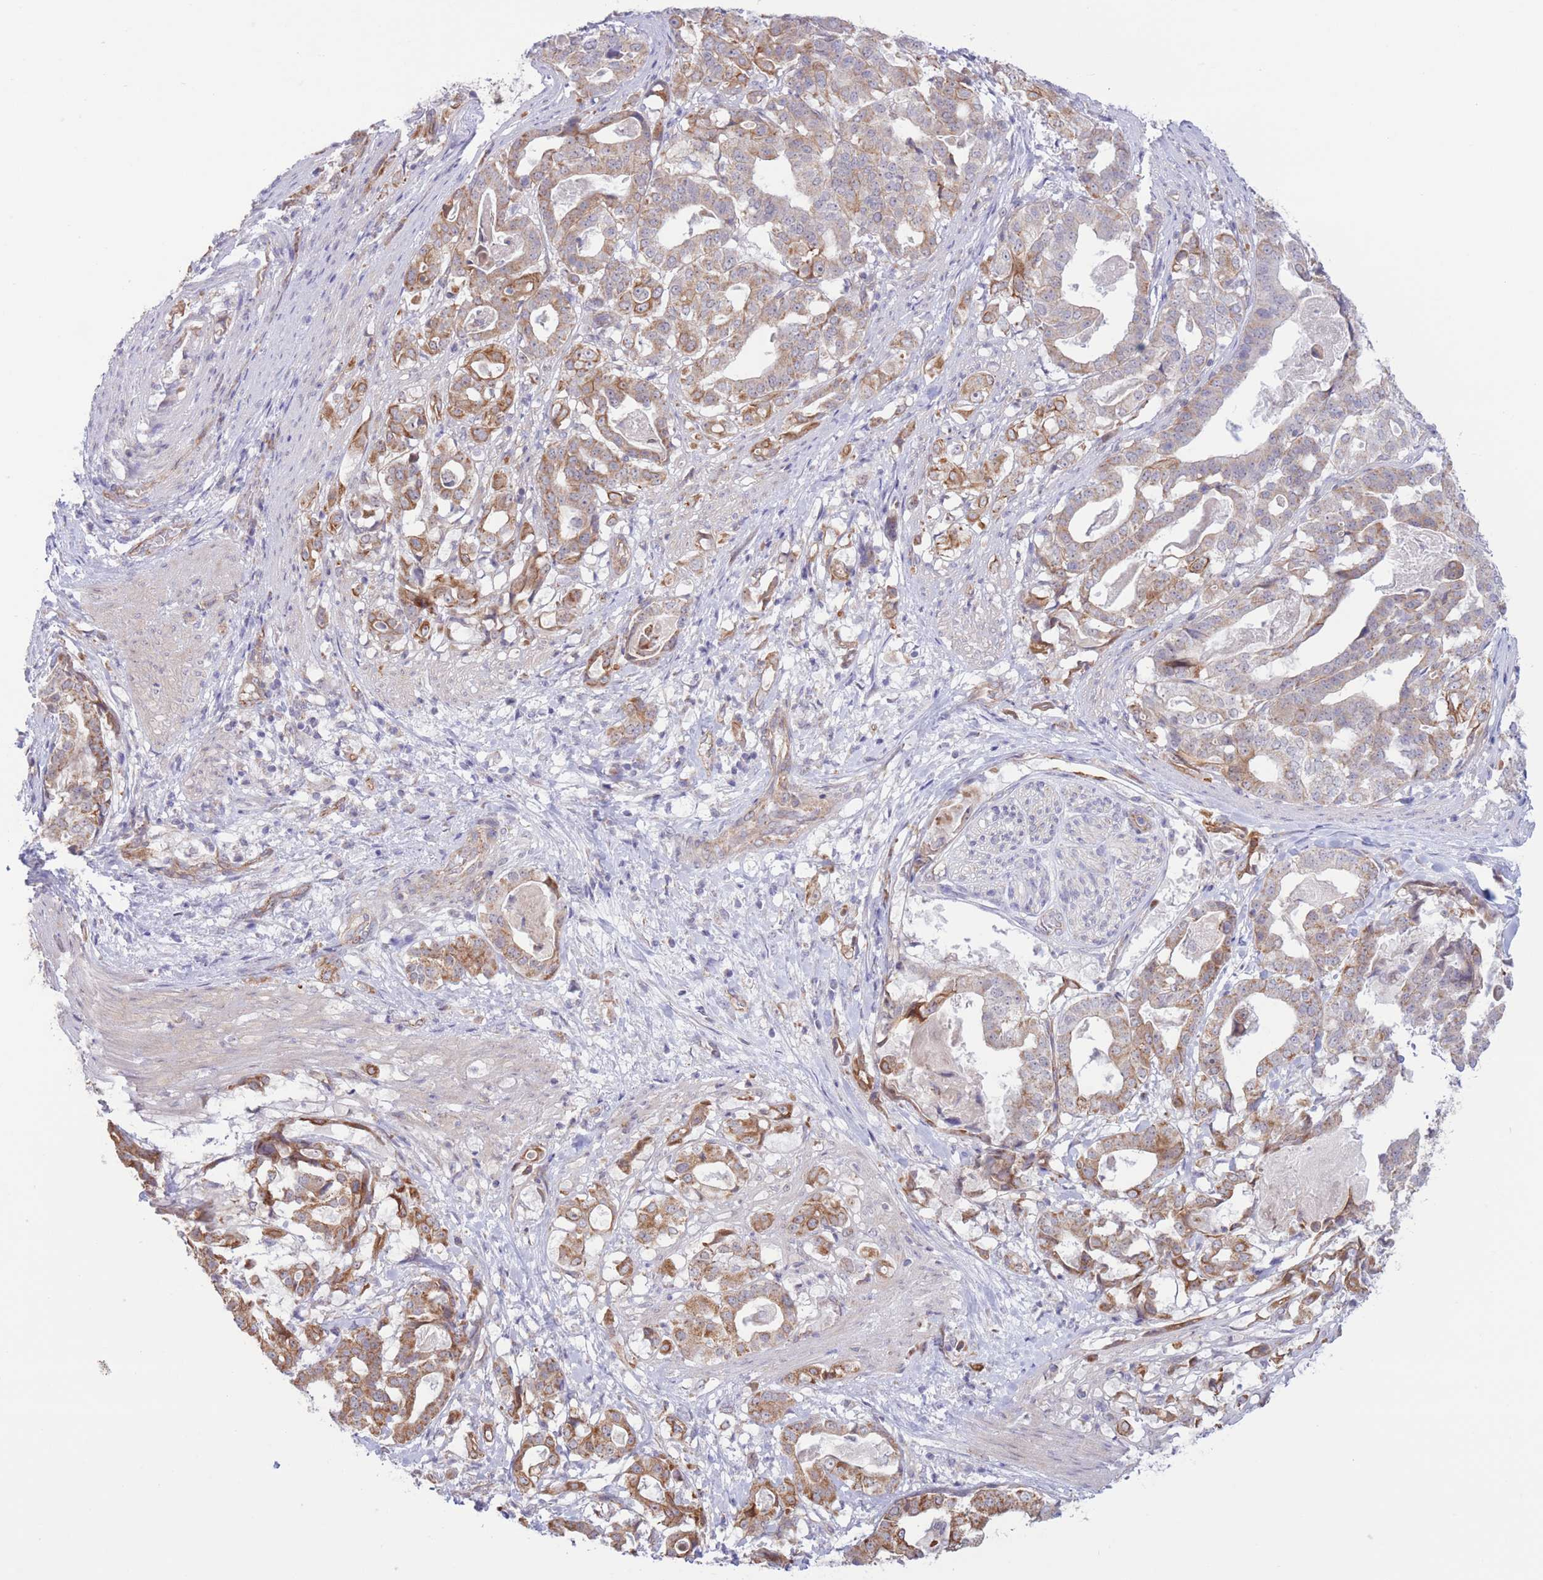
{"staining": {"intensity": "moderate", "quantity": ">75%", "location": "cytoplasmic/membranous"}, "tissue": "stomach cancer", "cell_type": "Tumor cells", "image_type": "cancer", "snomed": [{"axis": "morphology", "description": "Adenocarcinoma, NOS"}, {"axis": "topography", "description": "Stomach"}], "caption": "Stomach cancer stained for a protein demonstrates moderate cytoplasmic/membranous positivity in tumor cells. (Brightfield microscopy of DAB IHC at high magnification).", "gene": "MRPS31", "patient": {"sex": "male", "age": 48}}